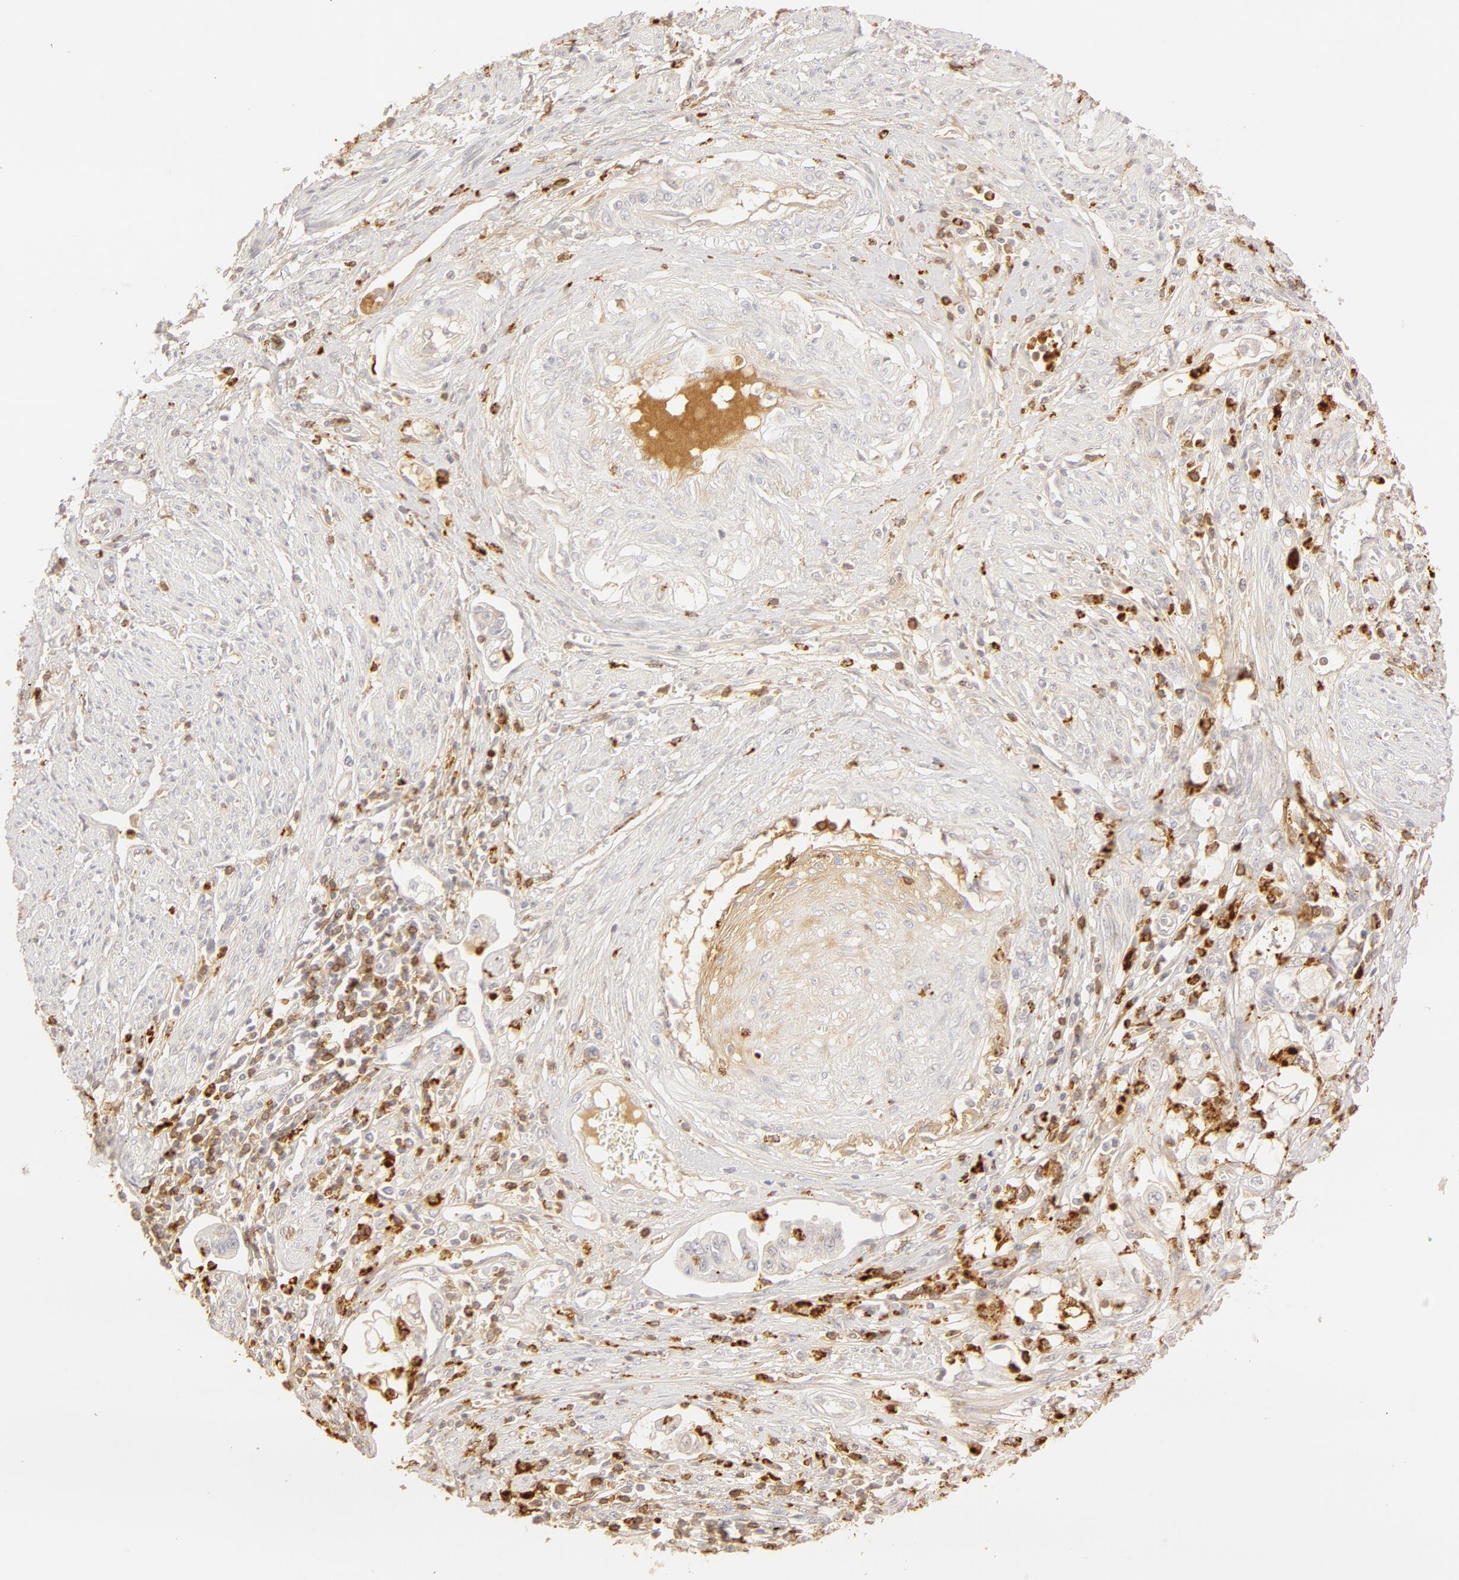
{"staining": {"intensity": "negative", "quantity": "none", "location": "none"}, "tissue": "endometrial cancer", "cell_type": "Tumor cells", "image_type": "cancer", "snomed": [{"axis": "morphology", "description": "Adenocarcinoma, NOS"}, {"axis": "topography", "description": "Endometrium"}], "caption": "An image of endometrial cancer stained for a protein displays no brown staining in tumor cells. (DAB (3,3'-diaminobenzidine) immunohistochemistry (IHC) with hematoxylin counter stain).", "gene": "C1R", "patient": {"sex": "female", "age": 75}}